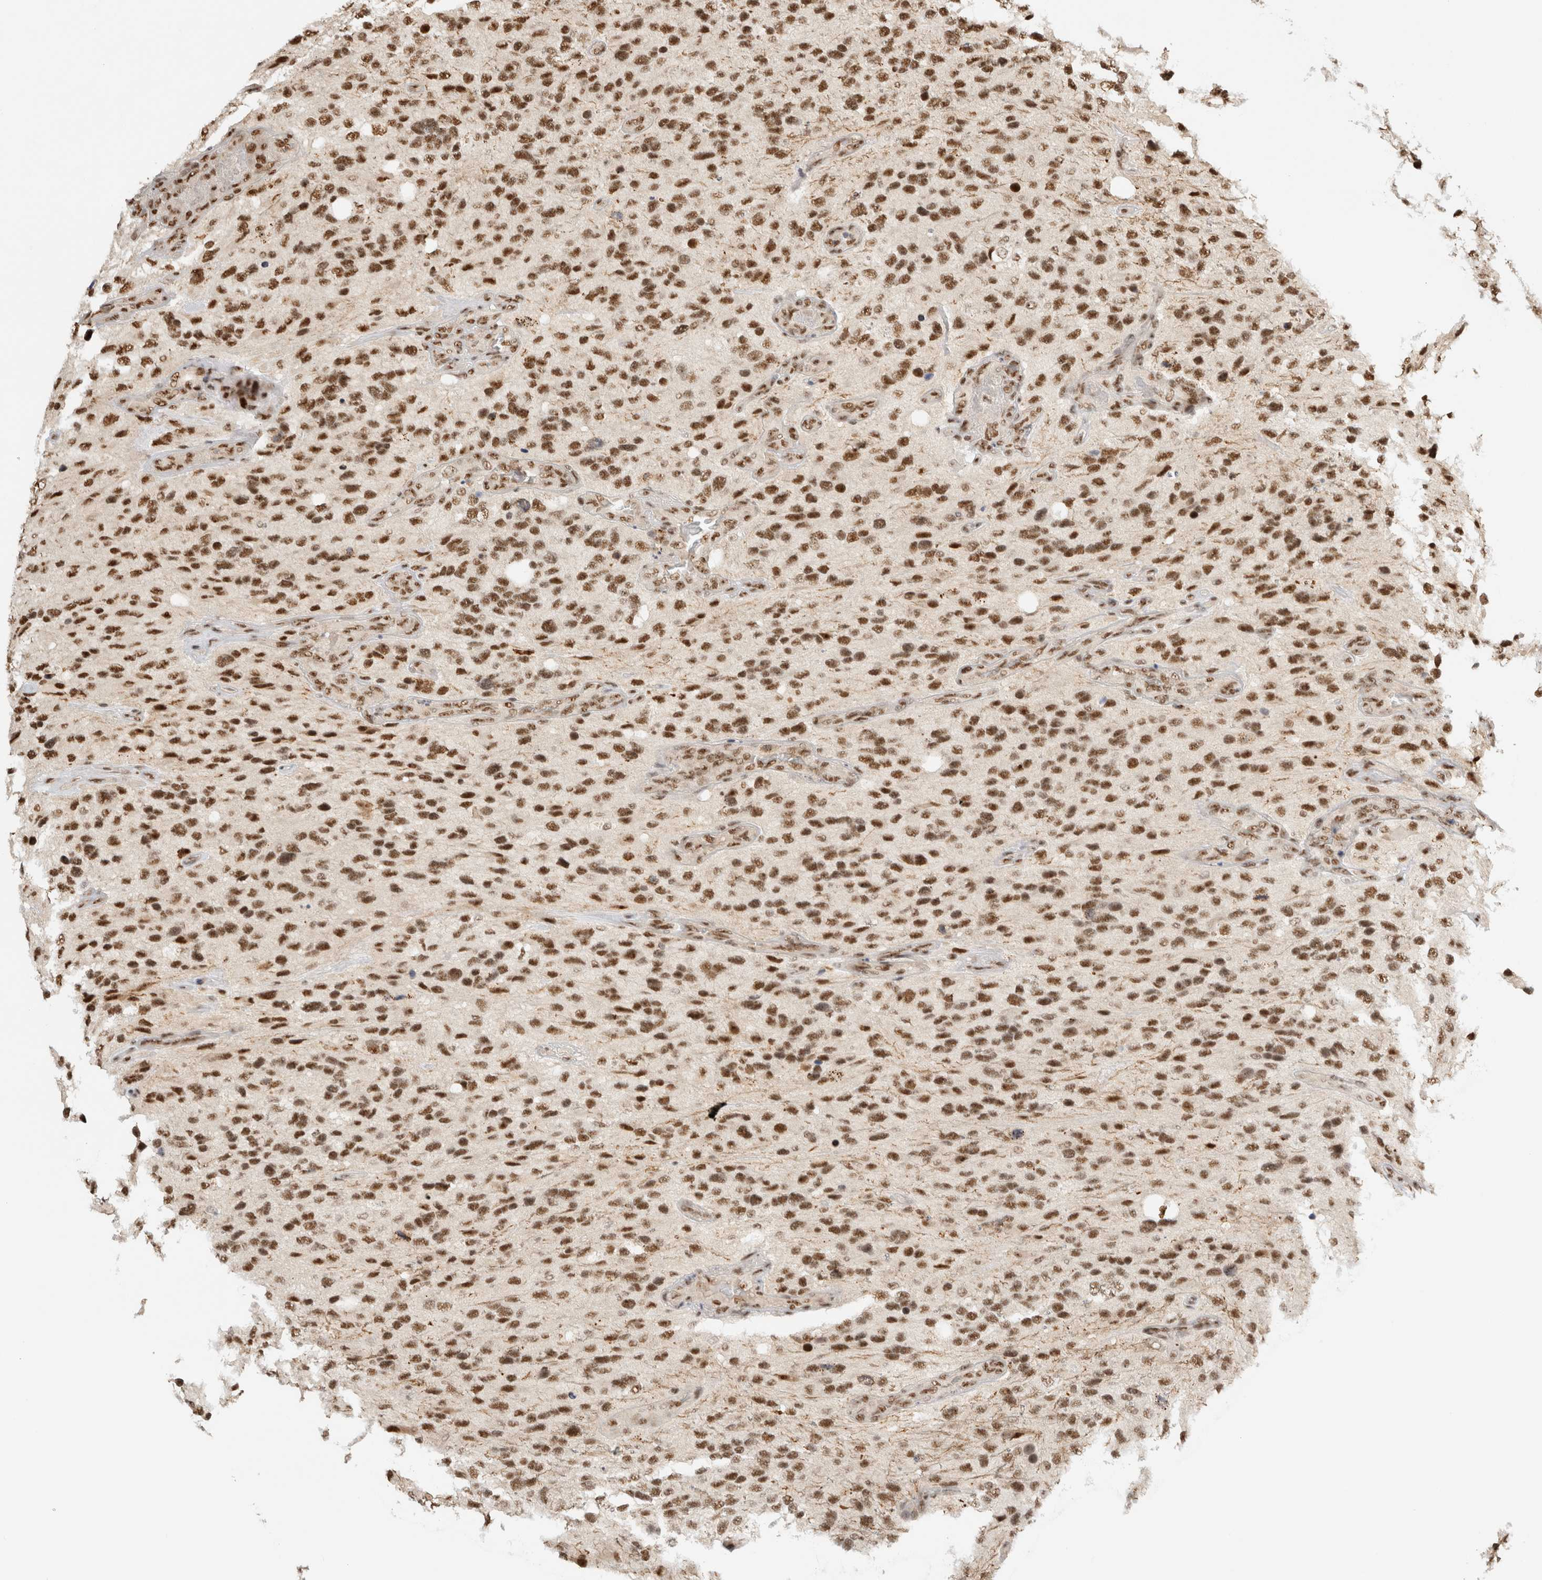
{"staining": {"intensity": "moderate", "quantity": ">75%", "location": "nuclear"}, "tissue": "glioma", "cell_type": "Tumor cells", "image_type": "cancer", "snomed": [{"axis": "morphology", "description": "Glioma, malignant, High grade"}, {"axis": "topography", "description": "Brain"}], "caption": "Protein positivity by immunohistochemistry (IHC) displays moderate nuclear expression in approximately >75% of tumor cells in malignant glioma (high-grade).", "gene": "EBNA1BP2", "patient": {"sex": "female", "age": 58}}